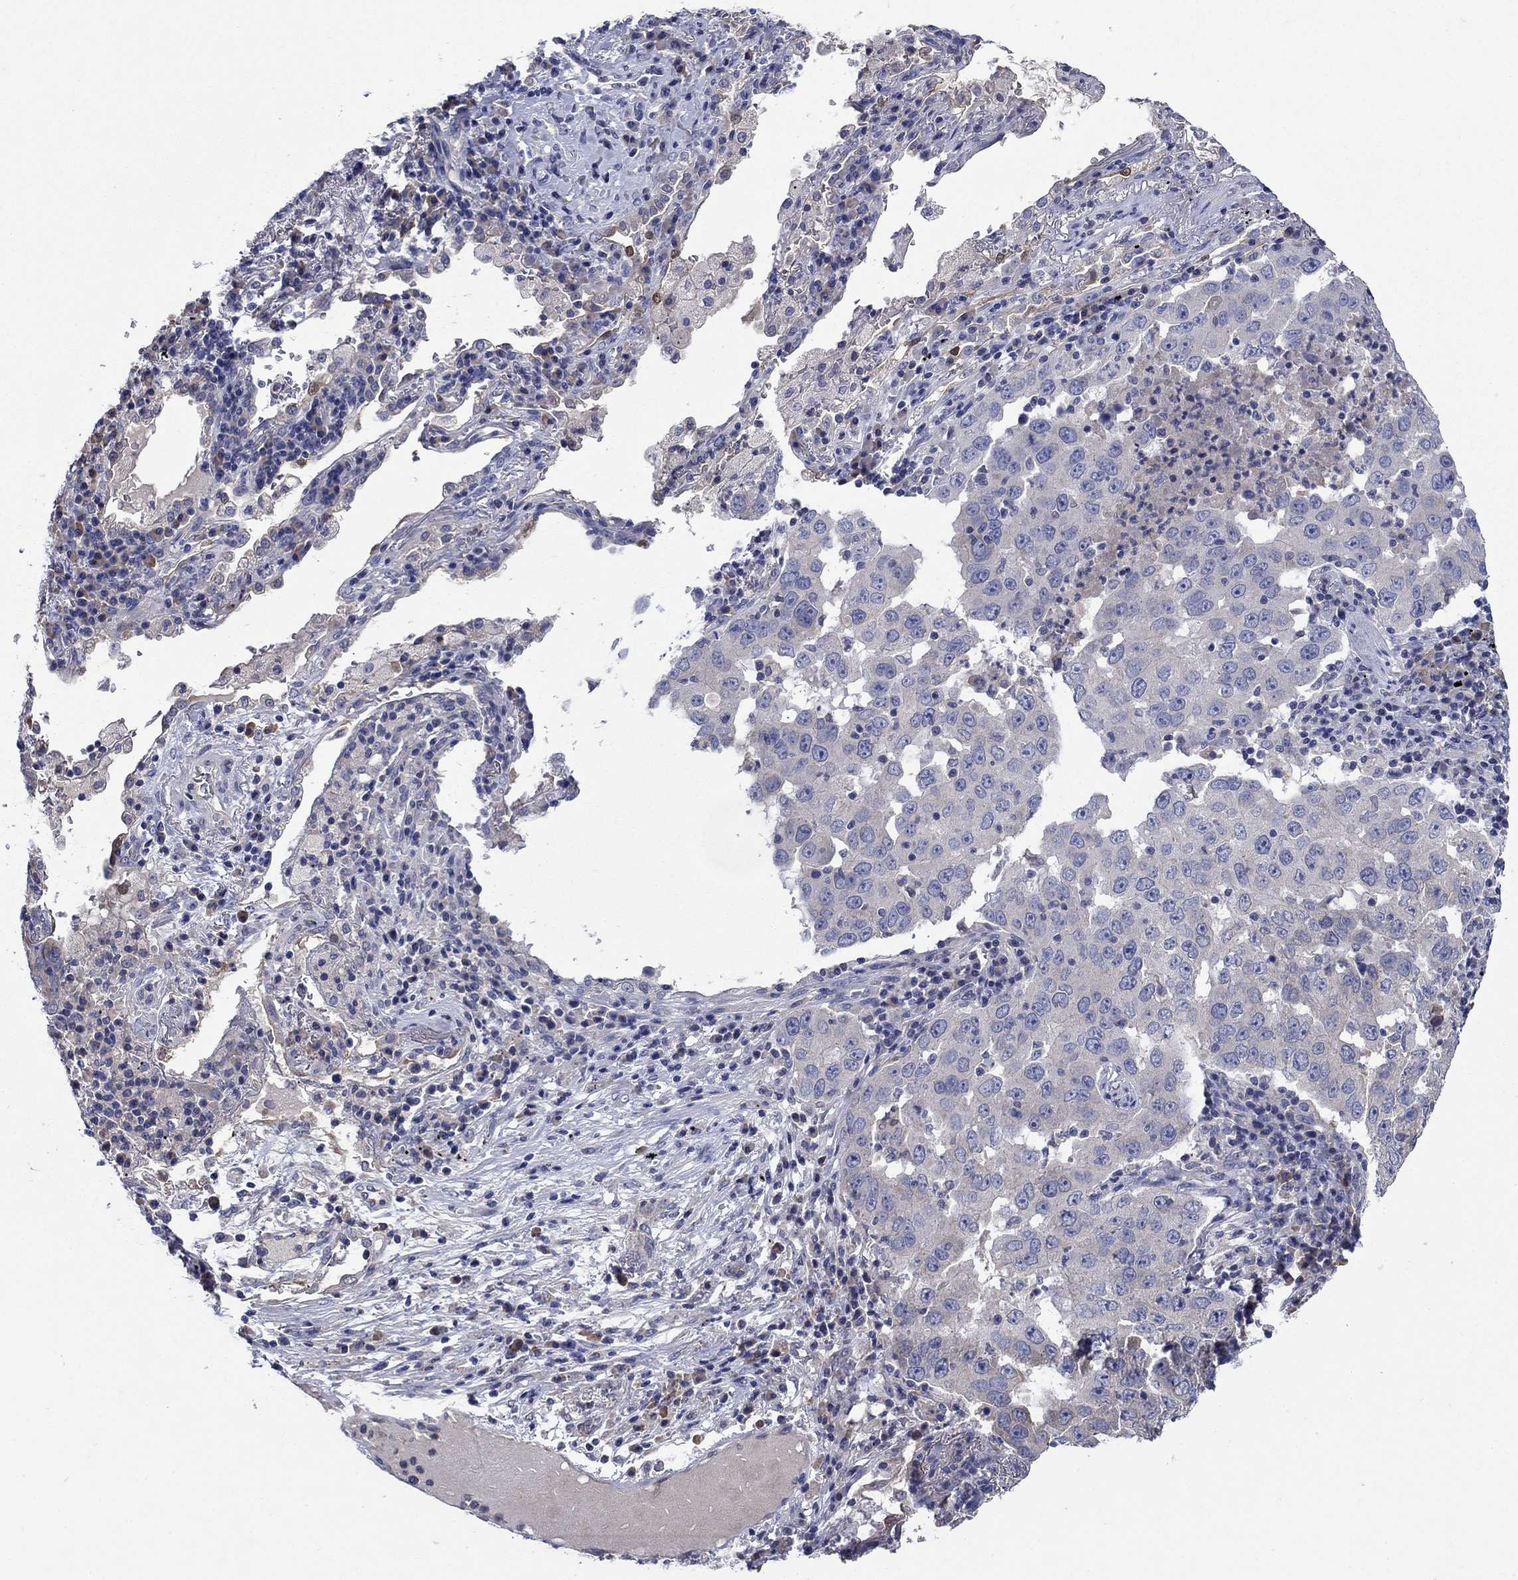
{"staining": {"intensity": "negative", "quantity": "none", "location": "none"}, "tissue": "lung cancer", "cell_type": "Tumor cells", "image_type": "cancer", "snomed": [{"axis": "morphology", "description": "Adenocarcinoma, NOS"}, {"axis": "topography", "description": "Lung"}], "caption": "There is no significant positivity in tumor cells of lung adenocarcinoma.", "gene": "SULT2B1", "patient": {"sex": "male", "age": 73}}